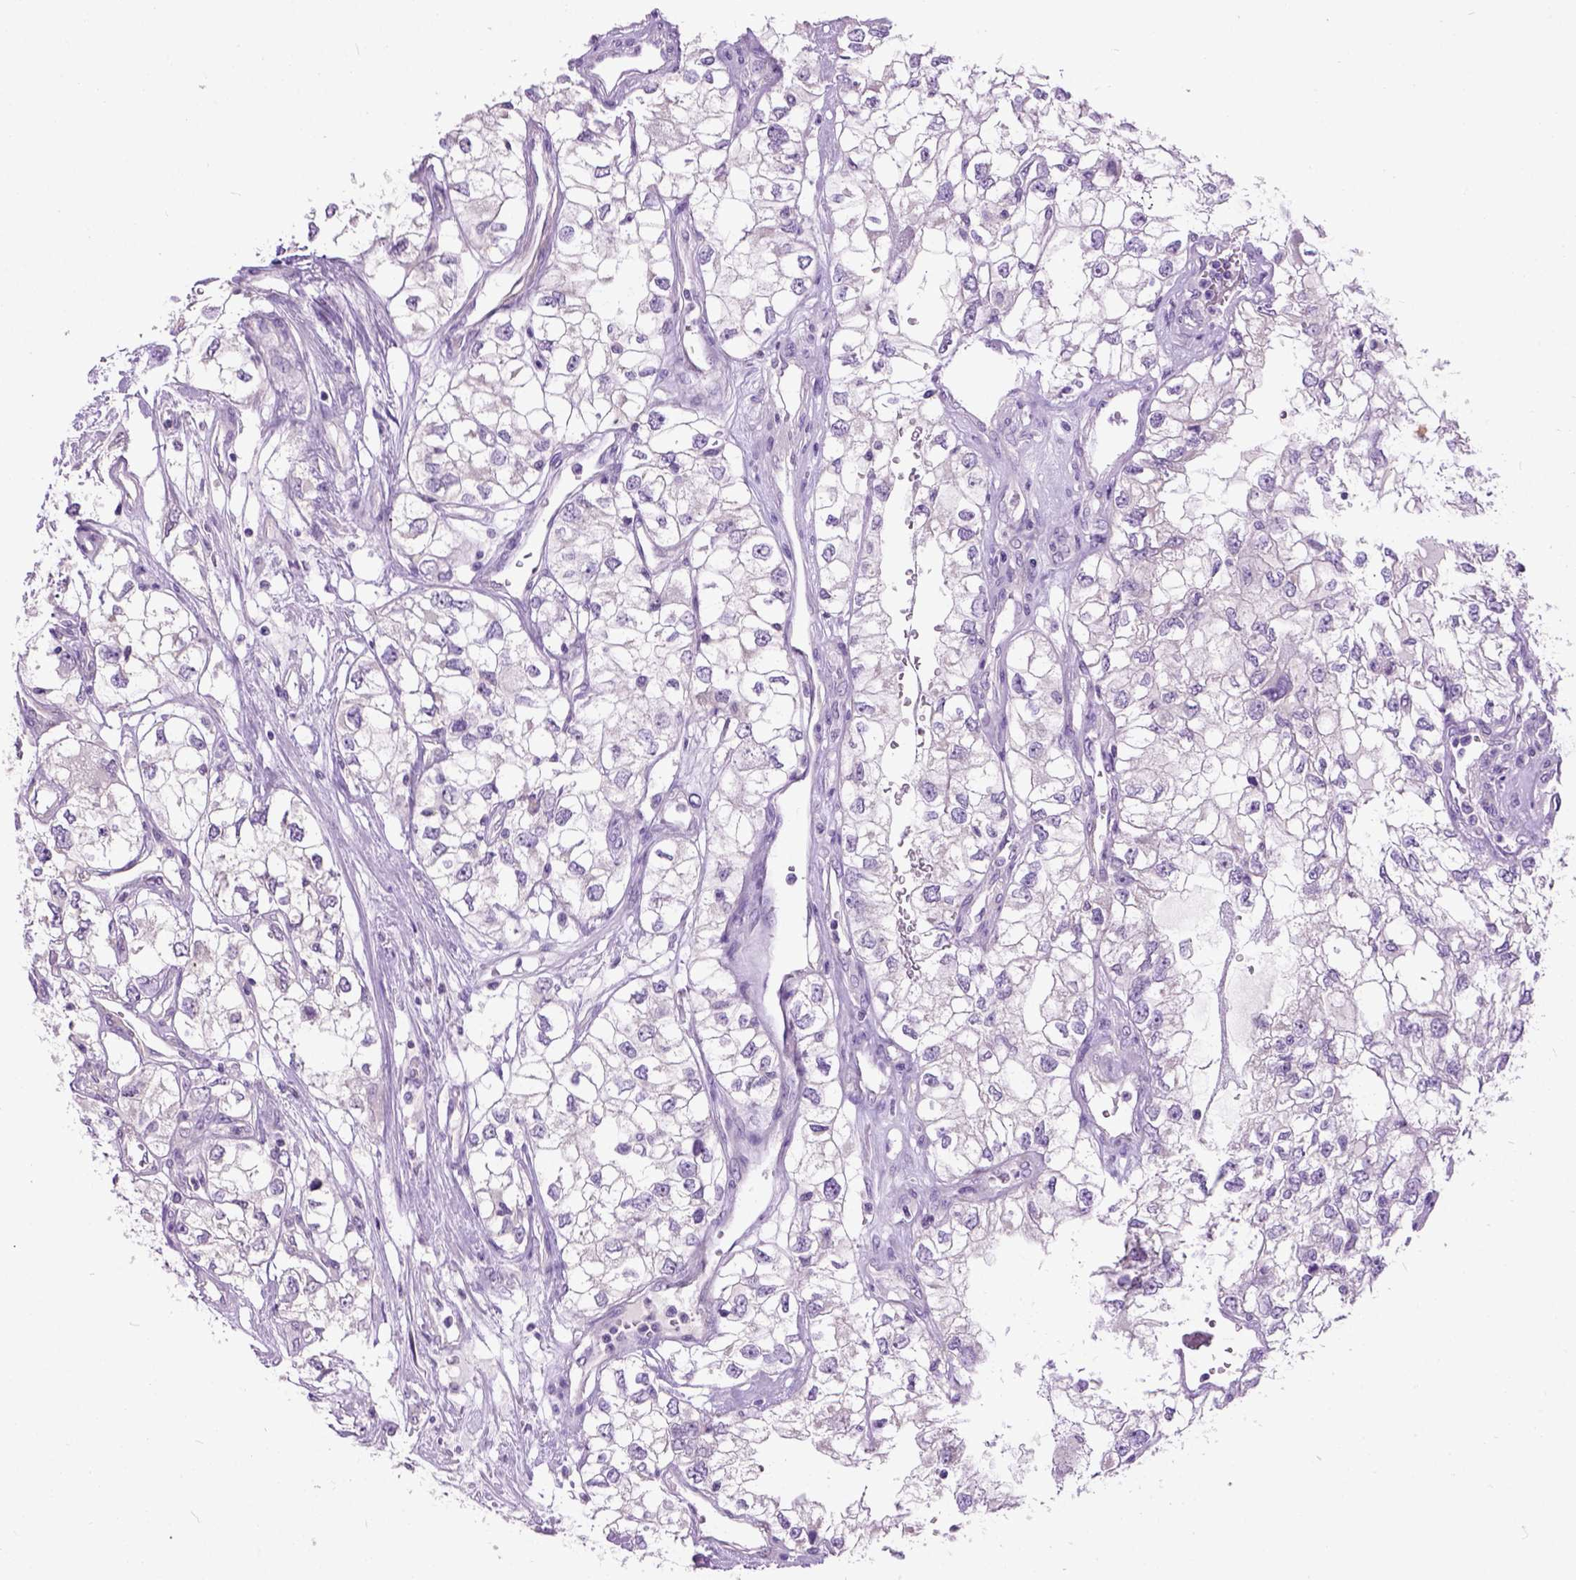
{"staining": {"intensity": "negative", "quantity": "none", "location": "none"}, "tissue": "renal cancer", "cell_type": "Tumor cells", "image_type": "cancer", "snomed": [{"axis": "morphology", "description": "Adenocarcinoma, NOS"}, {"axis": "topography", "description": "Kidney"}], "caption": "A high-resolution histopathology image shows immunohistochemistry staining of adenocarcinoma (renal), which reveals no significant expression in tumor cells.", "gene": "MAPT", "patient": {"sex": "female", "age": 59}}